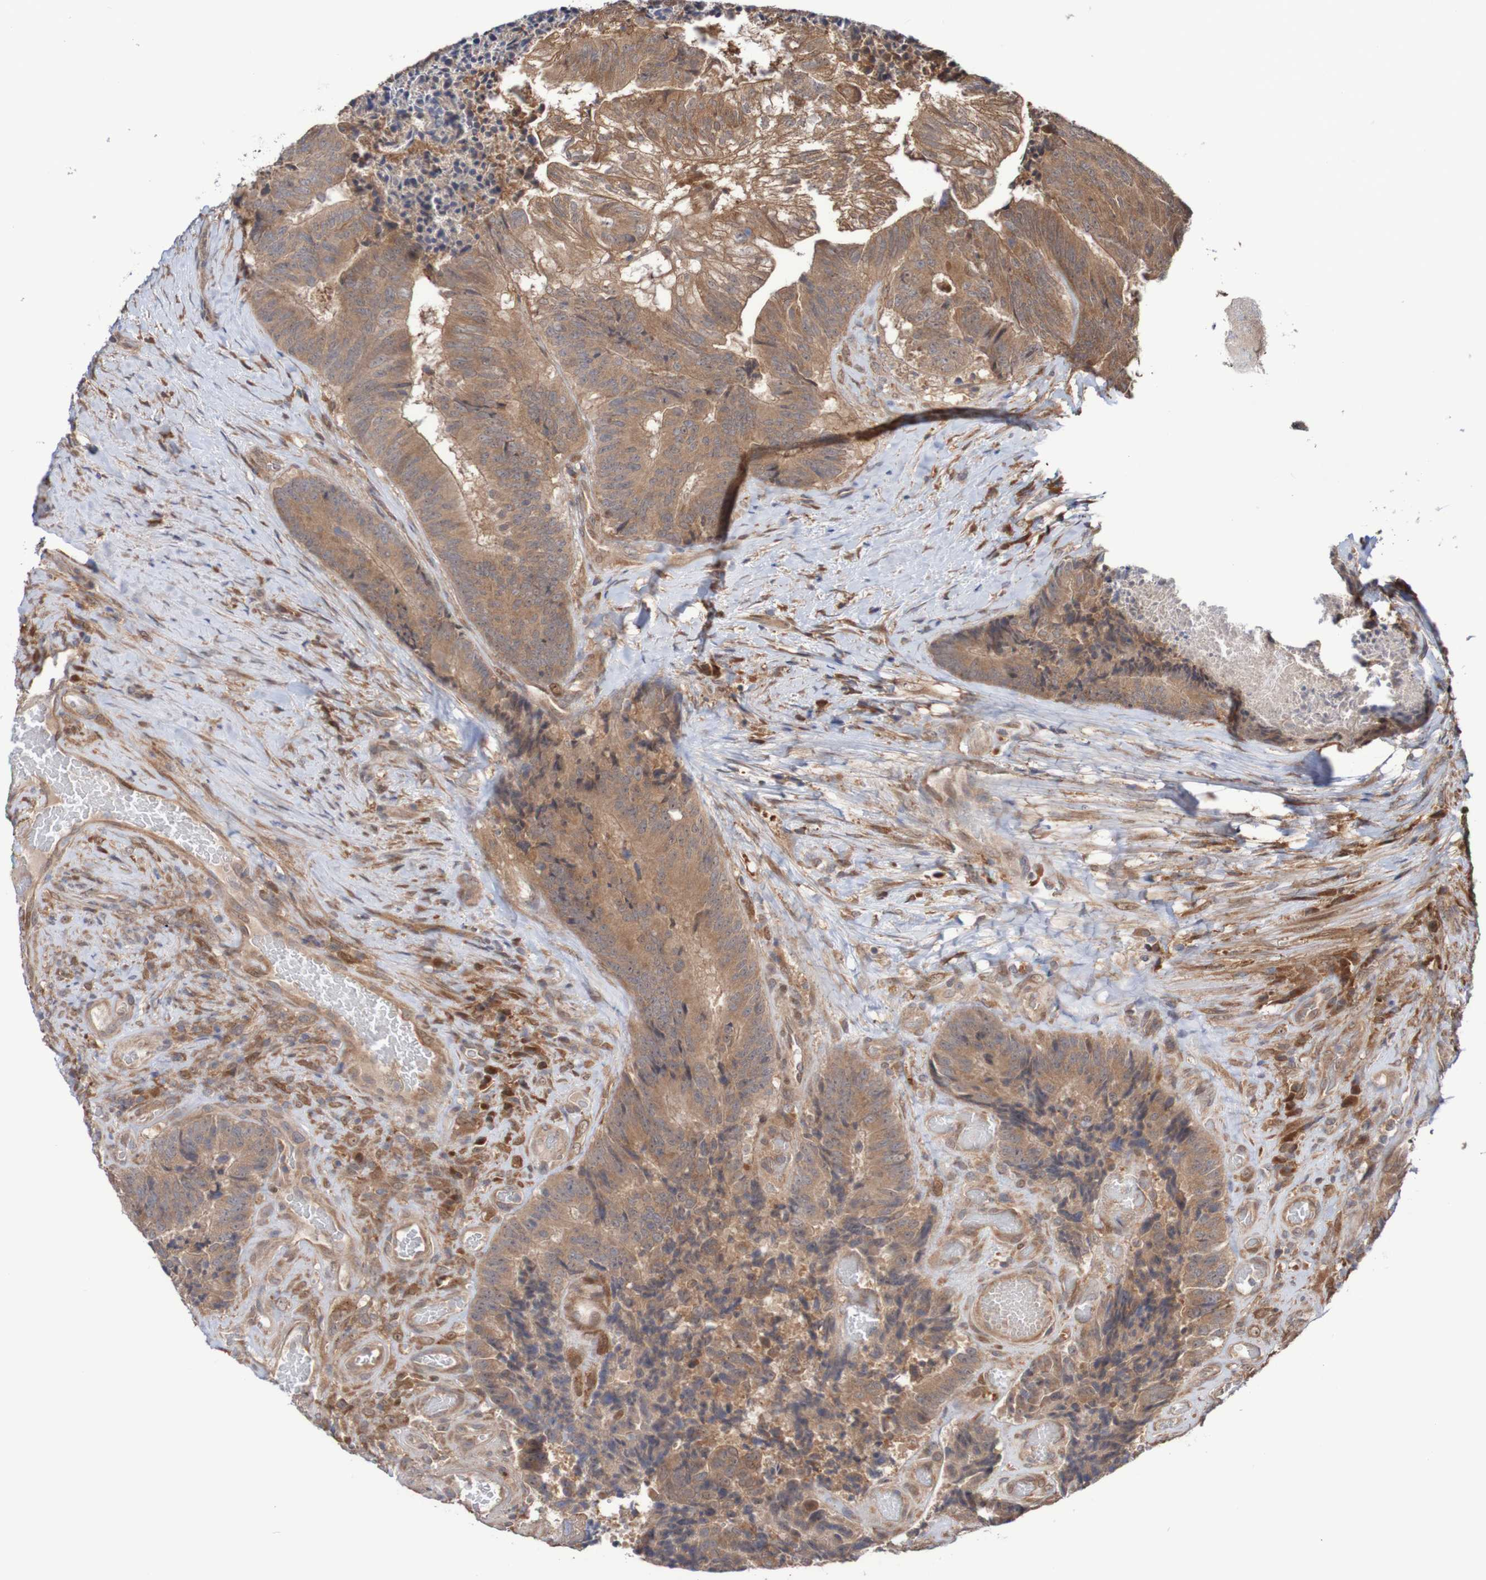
{"staining": {"intensity": "moderate", "quantity": ">75%", "location": "cytoplasmic/membranous"}, "tissue": "colorectal cancer", "cell_type": "Tumor cells", "image_type": "cancer", "snomed": [{"axis": "morphology", "description": "Adenocarcinoma, NOS"}, {"axis": "topography", "description": "Rectum"}], "caption": "Immunohistochemical staining of human colorectal adenocarcinoma reveals moderate cytoplasmic/membranous protein positivity in approximately >75% of tumor cells.", "gene": "PHPT1", "patient": {"sex": "male", "age": 72}}